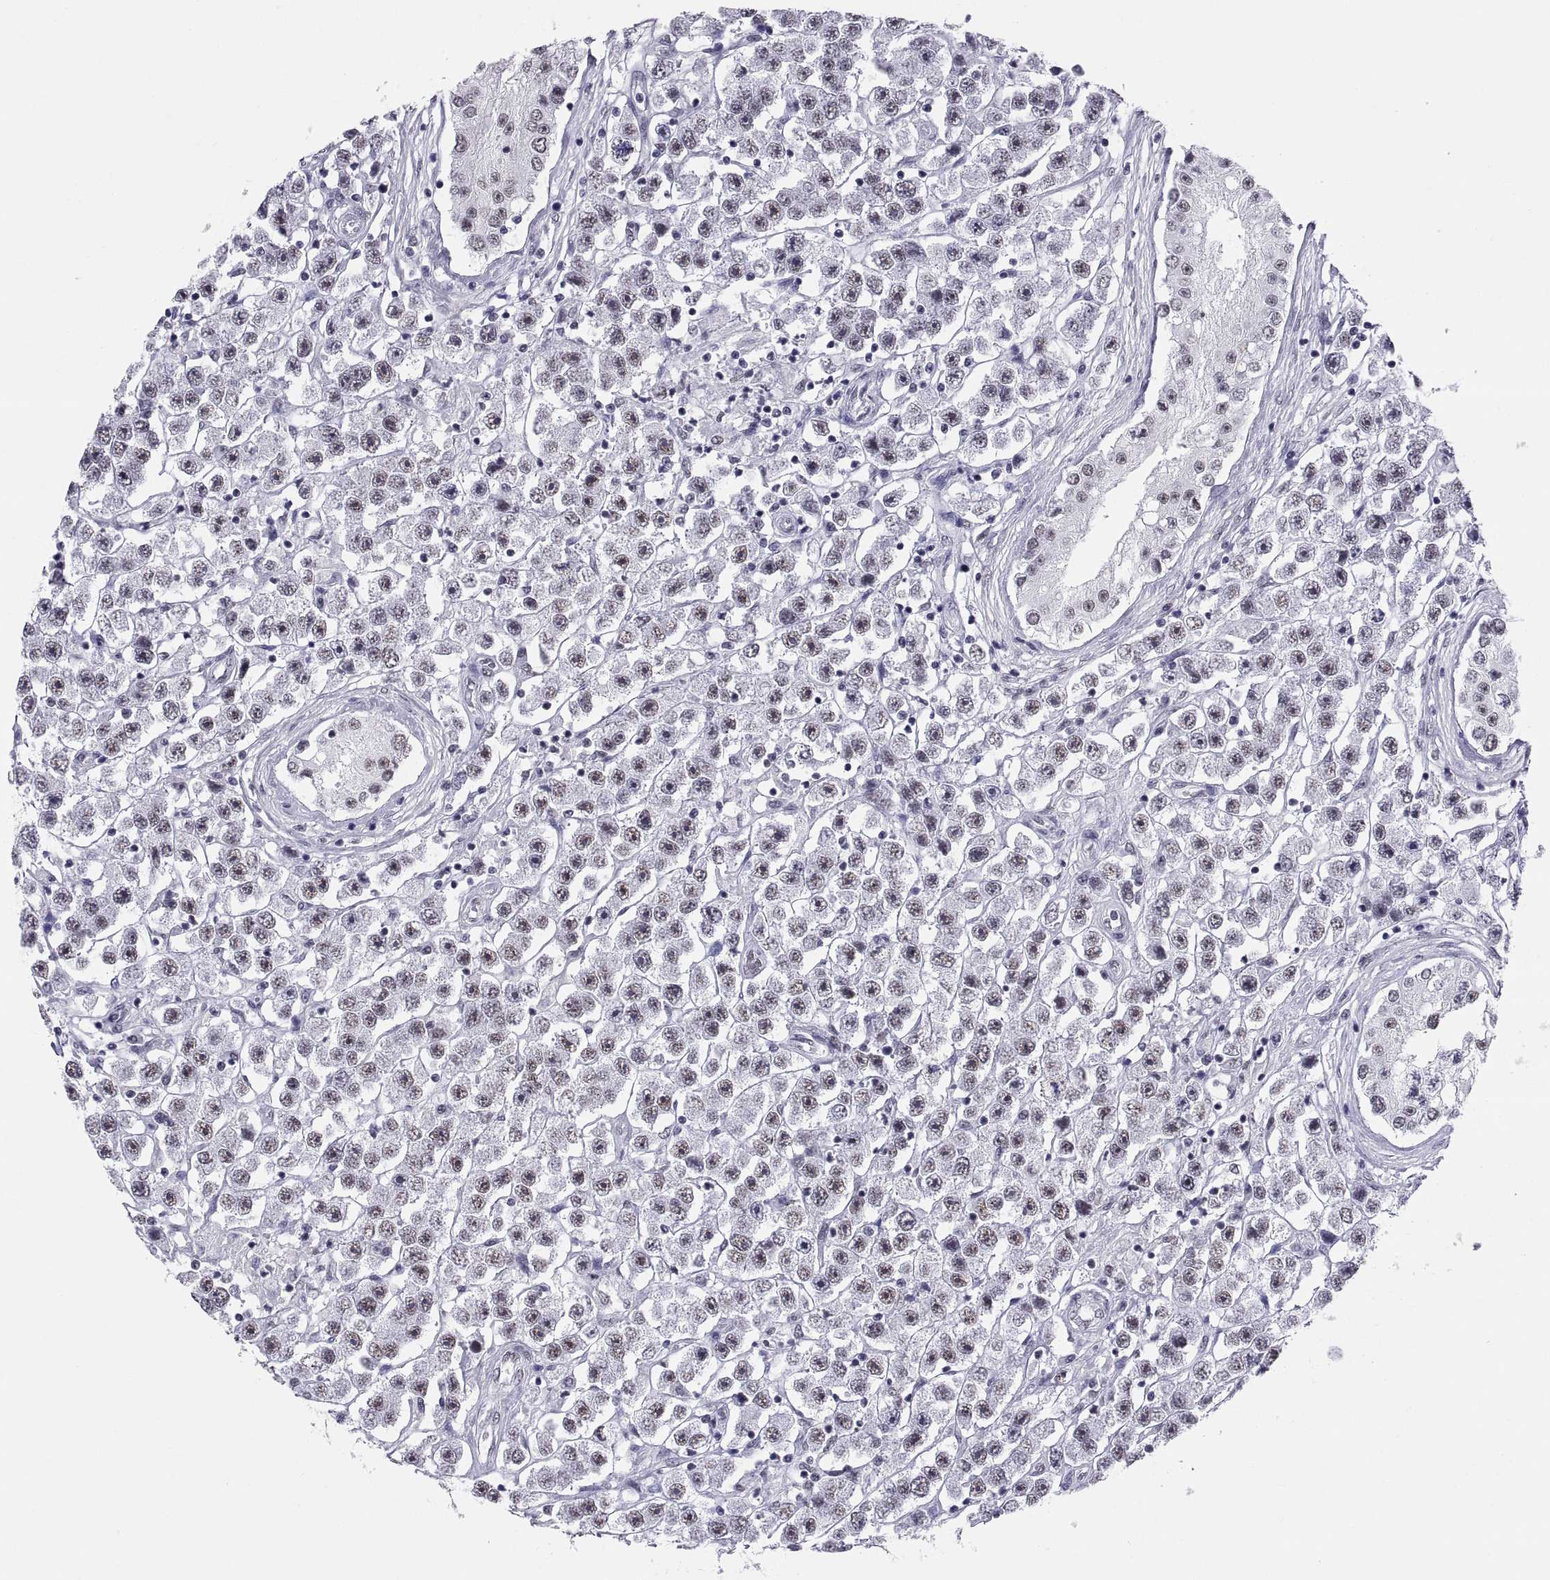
{"staining": {"intensity": "weak", "quantity": "25%-75%", "location": "nuclear"}, "tissue": "testis cancer", "cell_type": "Tumor cells", "image_type": "cancer", "snomed": [{"axis": "morphology", "description": "Seminoma, NOS"}, {"axis": "topography", "description": "Testis"}], "caption": "Immunohistochemistry (DAB (3,3'-diaminobenzidine)) staining of human testis cancer reveals weak nuclear protein staining in approximately 25%-75% of tumor cells. Using DAB (3,3'-diaminobenzidine) (brown) and hematoxylin (blue) stains, captured at high magnification using brightfield microscopy.", "gene": "NEUROD6", "patient": {"sex": "male", "age": 45}}